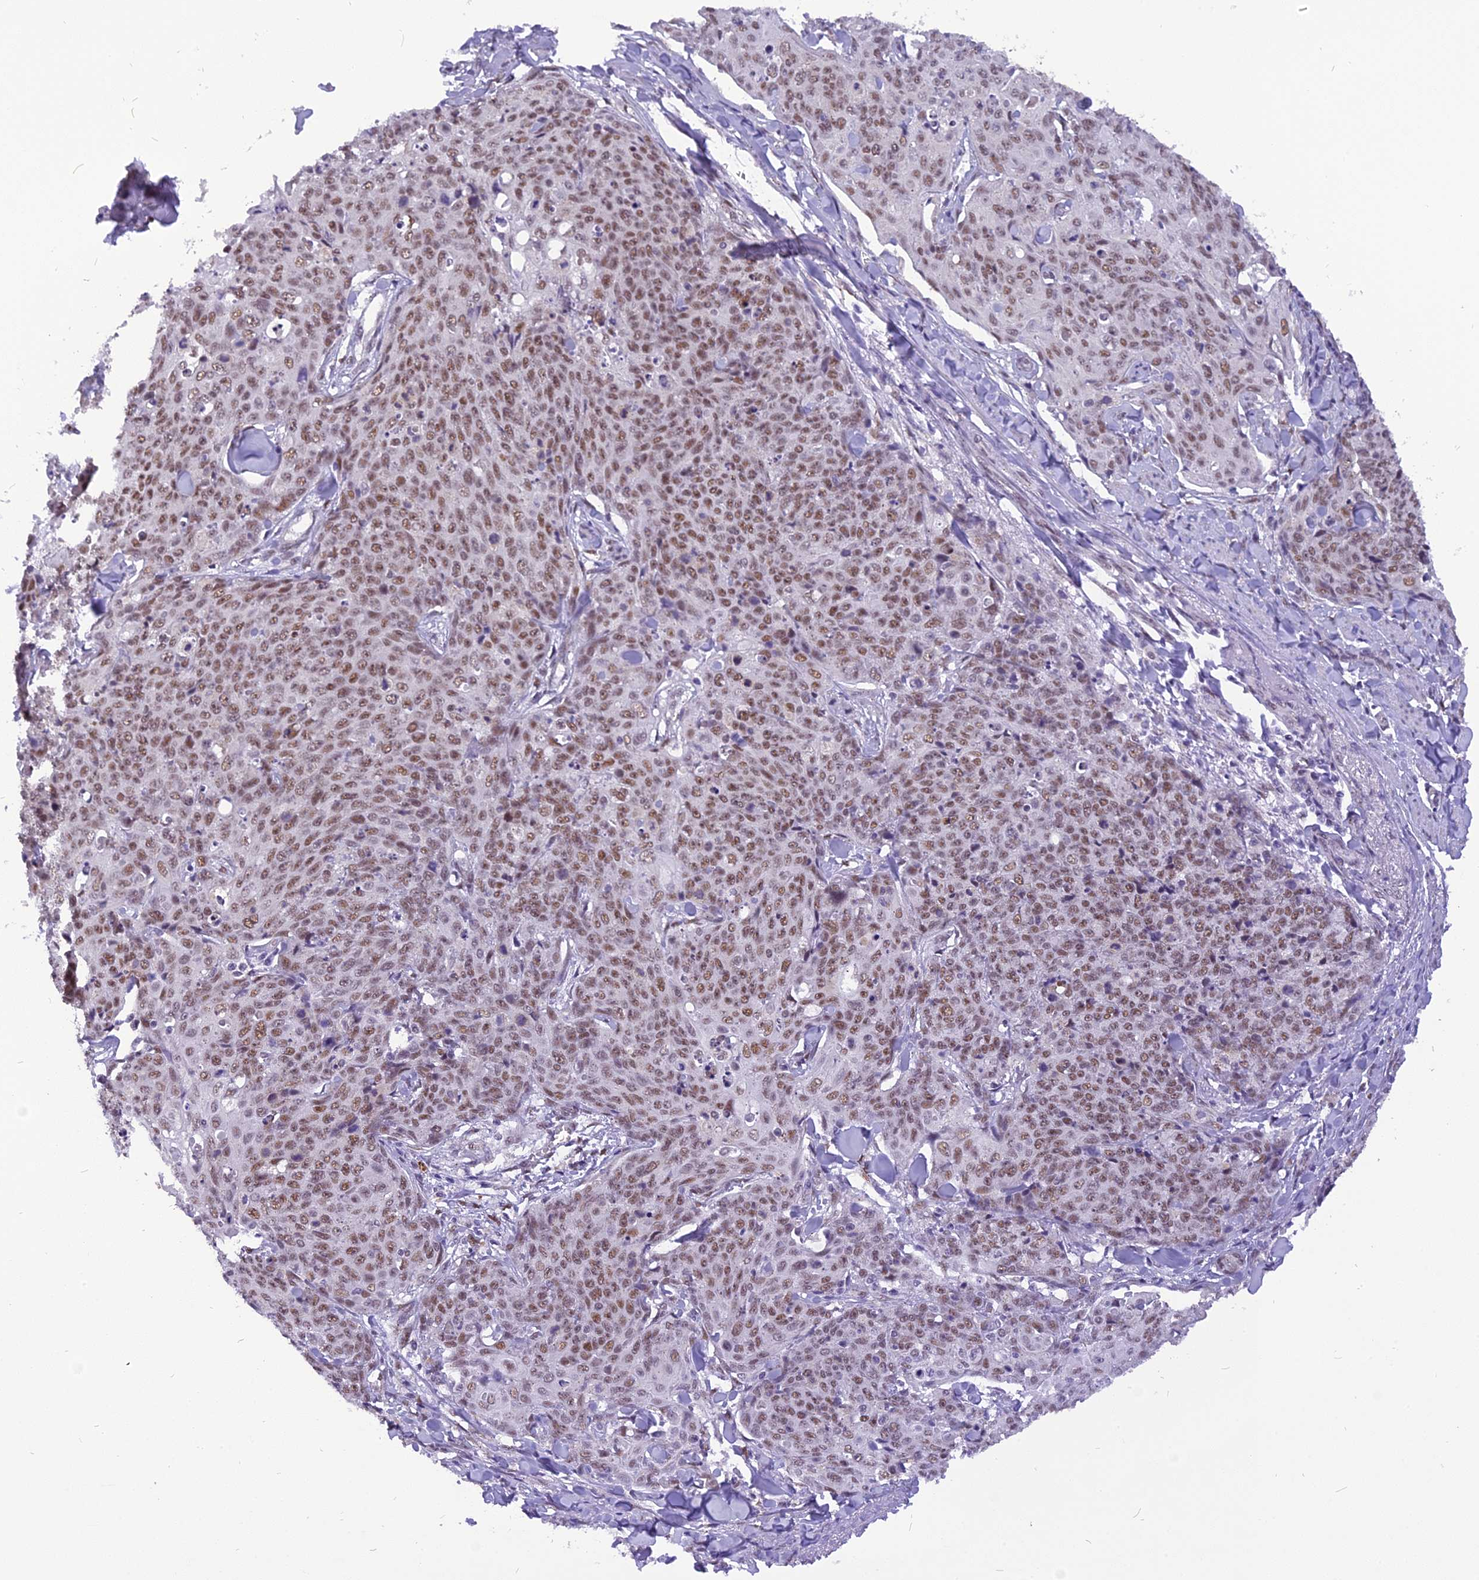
{"staining": {"intensity": "moderate", "quantity": ">75%", "location": "nuclear"}, "tissue": "skin cancer", "cell_type": "Tumor cells", "image_type": "cancer", "snomed": [{"axis": "morphology", "description": "Squamous cell carcinoma, NOS"}, {"axis": "topography", "description": "Skin"}, {"axis": "topography", "description": "Vulva"}], "caption": "A medium amount of moderate nuclear positivity is seen in approximately >75% of tumor cells in squamous cell carcinoma (skin) tissue. (Stains: DAB in brown, nuclei in blue, Microscopy: brightfield microscopy at high magnification).", "gene": "IRF2BP1", "patient": {"sex": "female", "age": 85}}